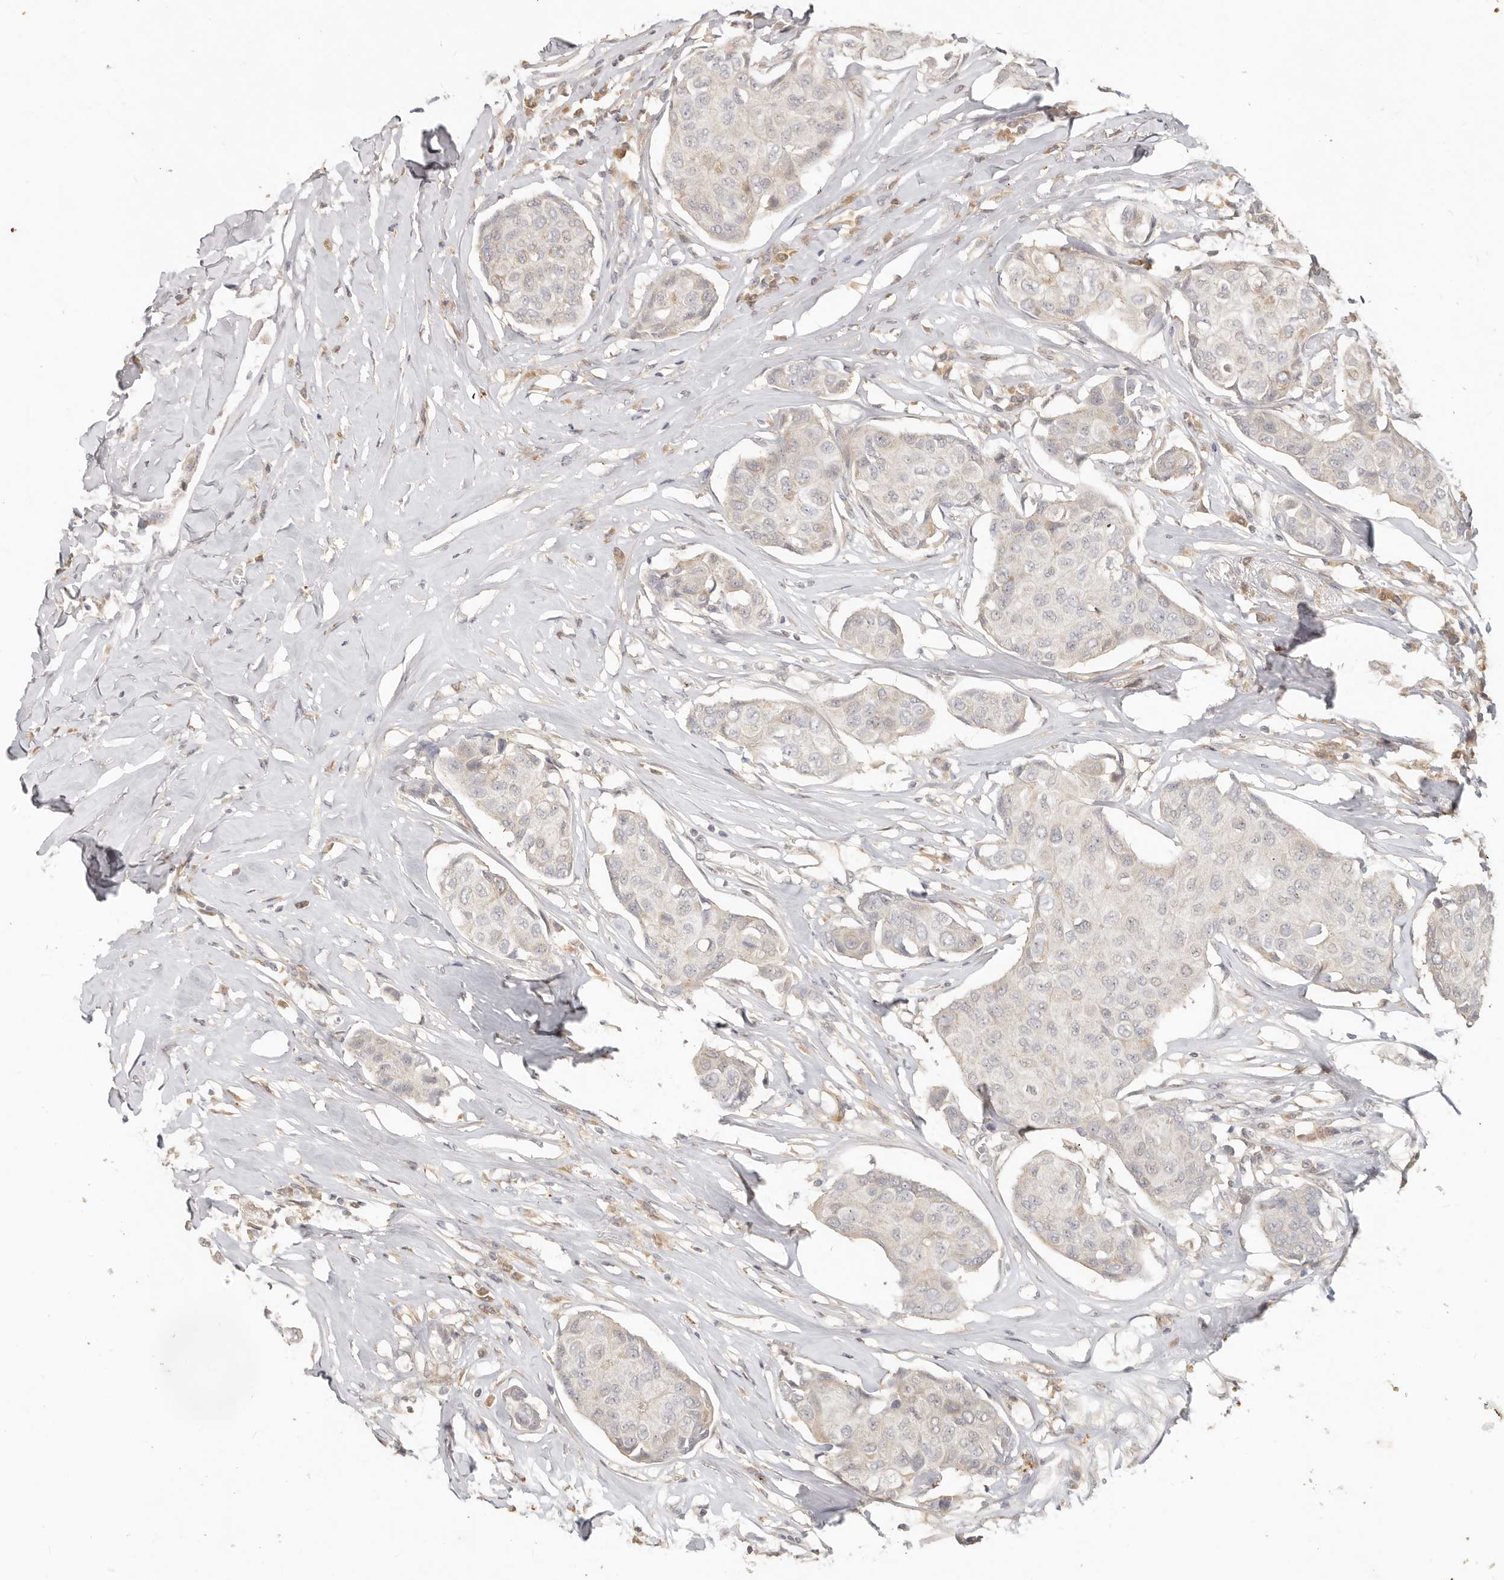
{"staining": {"intensity": "negative", "quantity": "none", "location": "none"}, "tissue": "breast cancer", "cell_type": "Tumor cells", "image_type": "cancer", "snomed": [{"axis": "morphology", "description": "Duct carcinoma"}, {"axis": "topography", "description": "Breast"}], "caption": "An IHC photomicrograph of breast cancer (invasive ductal carcinoma) is shown. There is no staining in tumor cells of breast cancer (invasive ductal carcinoma). (Immunohistochemistry (ihc), brightfield microscopy, high magnification).", "gene": "MTFR2", "patient": {"sex": "female", "age": 80}}